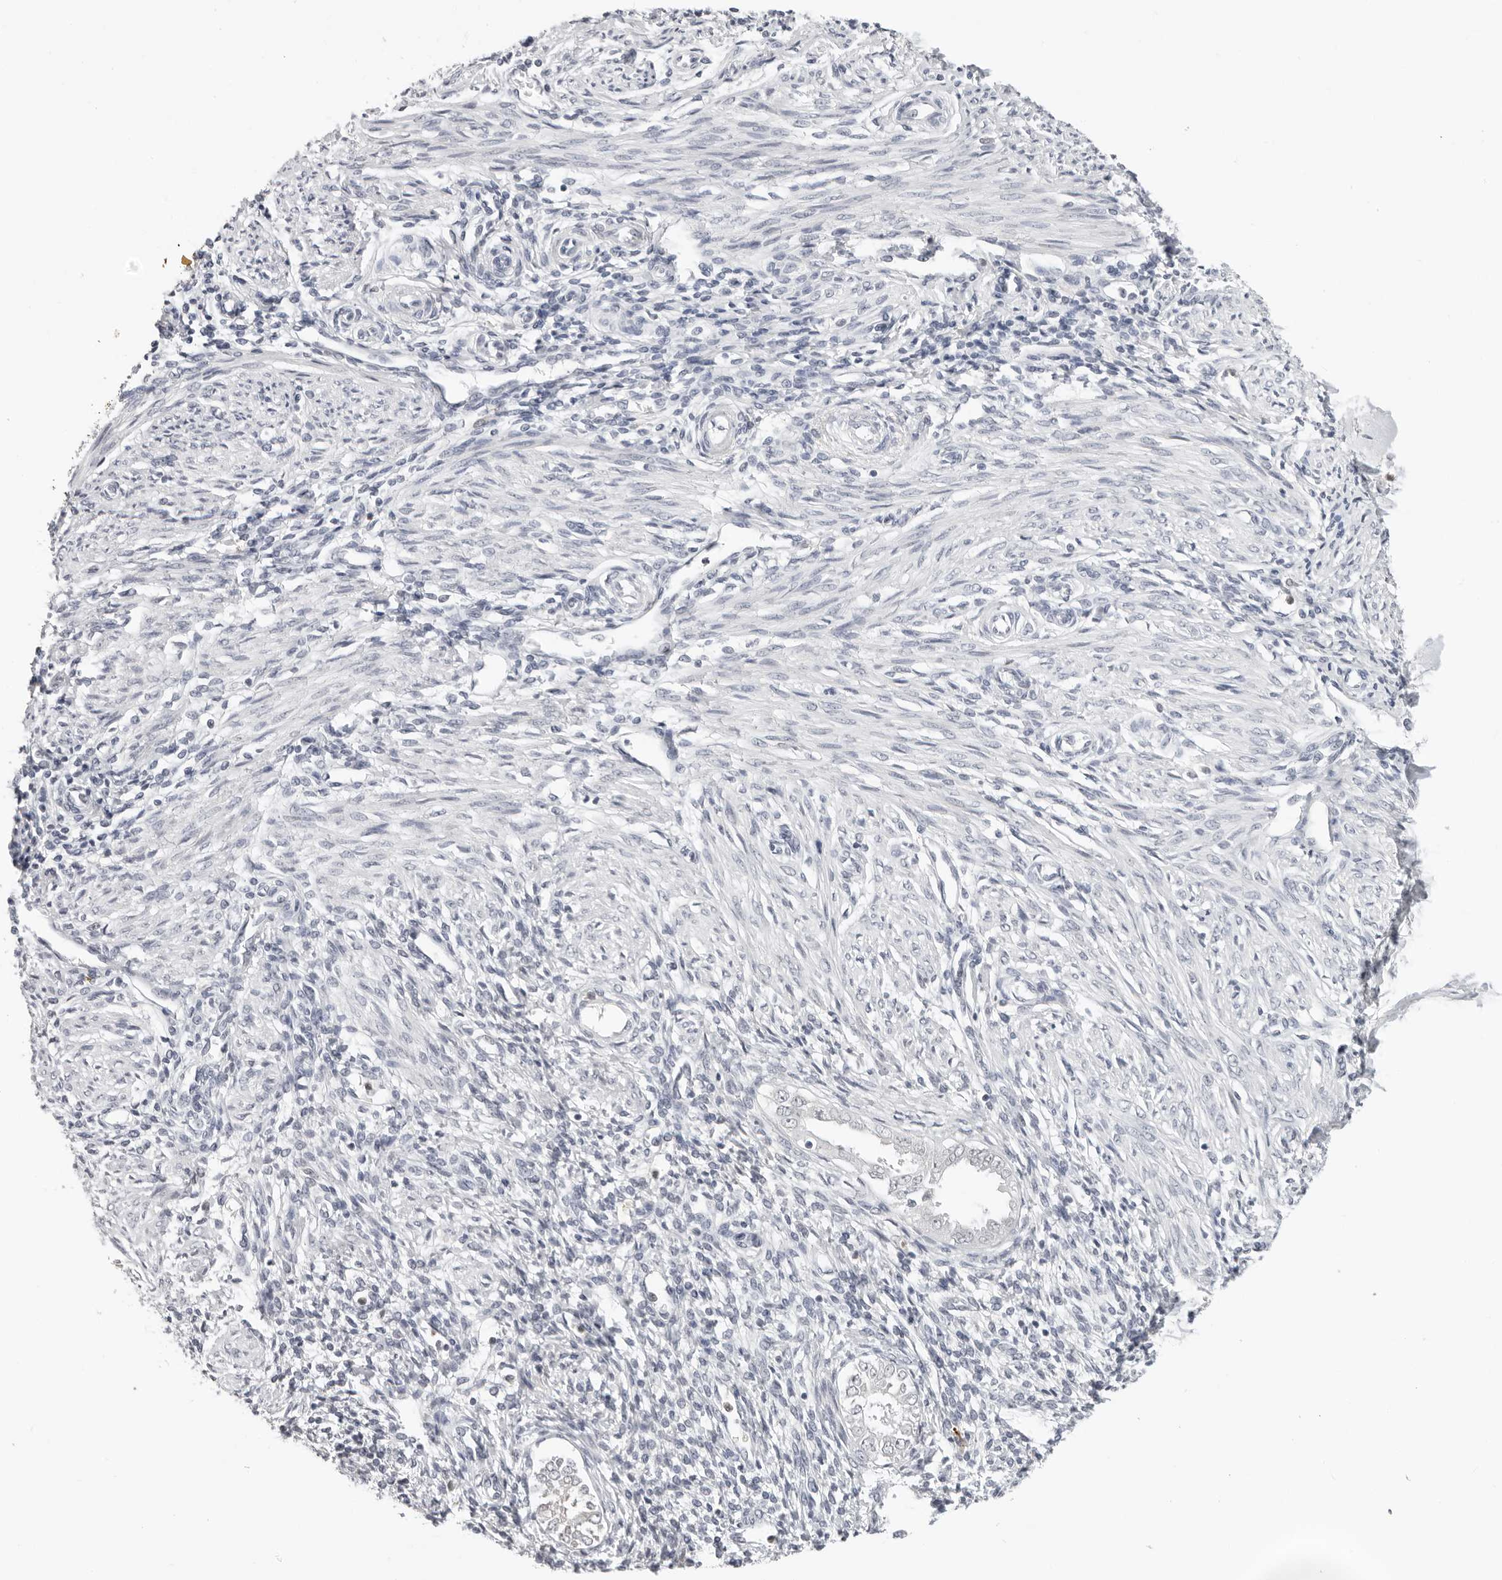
{"staining": {"intensity": "negative", "quantity": "none", "location": "none"}, "tissue": "endometrium", "cell_type": "Cells in endometrial stroma", "image_type": "normal", "snomed": [{"axis": "morphology", "description": "Normal tissue, NOS"}, {"axis": "topography", "description": "Endometrium"}], "caption": "DAB (3,3'-diaminobenzidine) immunohistochemical staining of benign human endometrium shows no significant staining in cells in endometrial stroma.", "gene": "MSH6", "patient": {"sex": "female", "age": 66}}